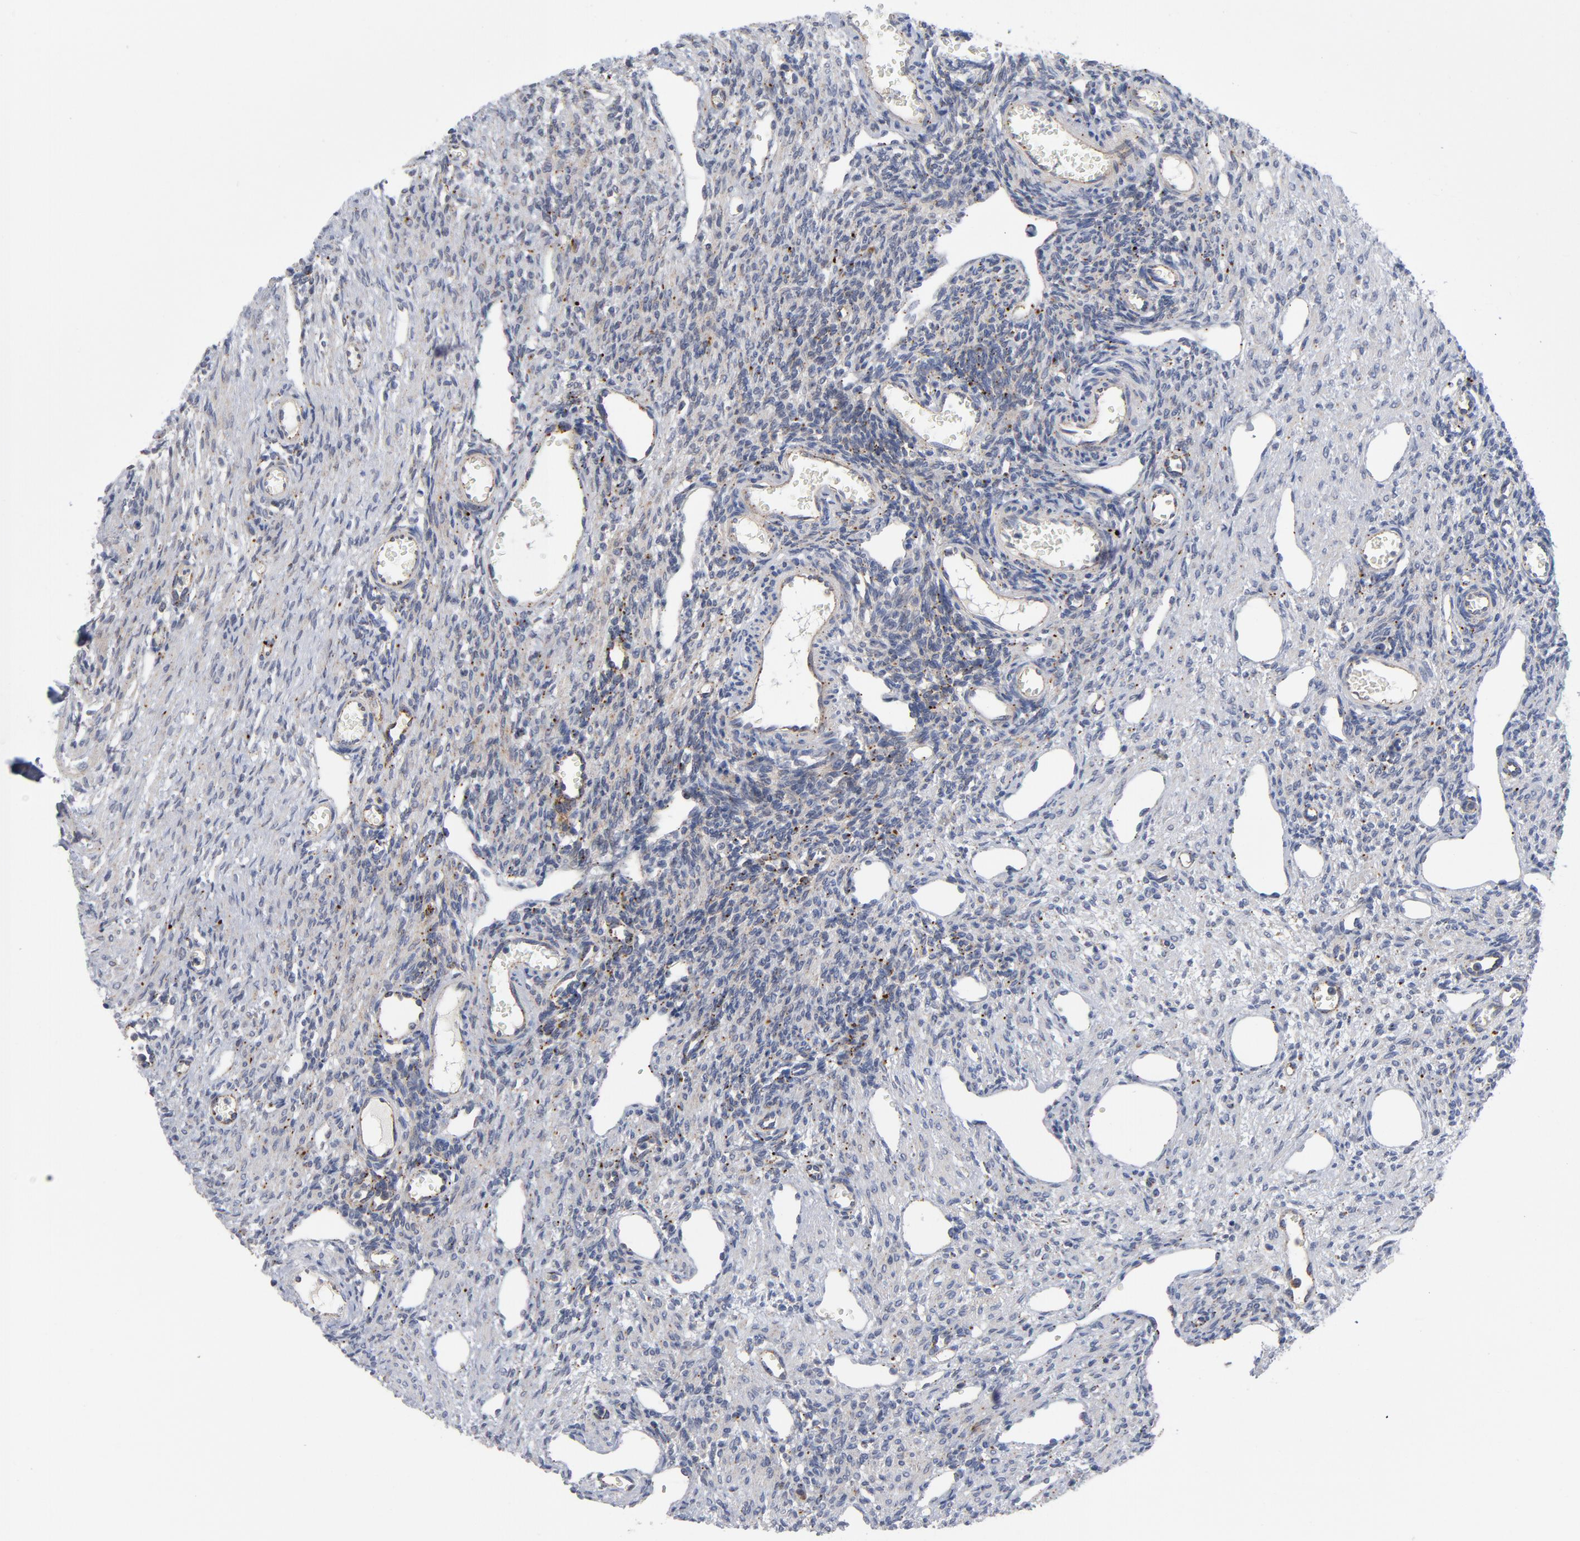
{"staining": {"intensity": "moderate", "quantity": "<25%", "location": "cytoplasmic/membranous"}, "tissue": "ovary", "cell_type": "Ovarian stroma cells", "image_type": "normal", "snomed": [{"axis": "morphology", "description": "Normal tissue, NOS"}, {"axis": "topography", "description": "Ovary"}], "caption": "Normal ovary reveals moderate cytoplasmic/membranous expression in approximately <25% of ovarian stroma cells, visualized by immunohistochemistry.", "gene": "AKT2", "patient": {"sex": "female", "age": 33}}